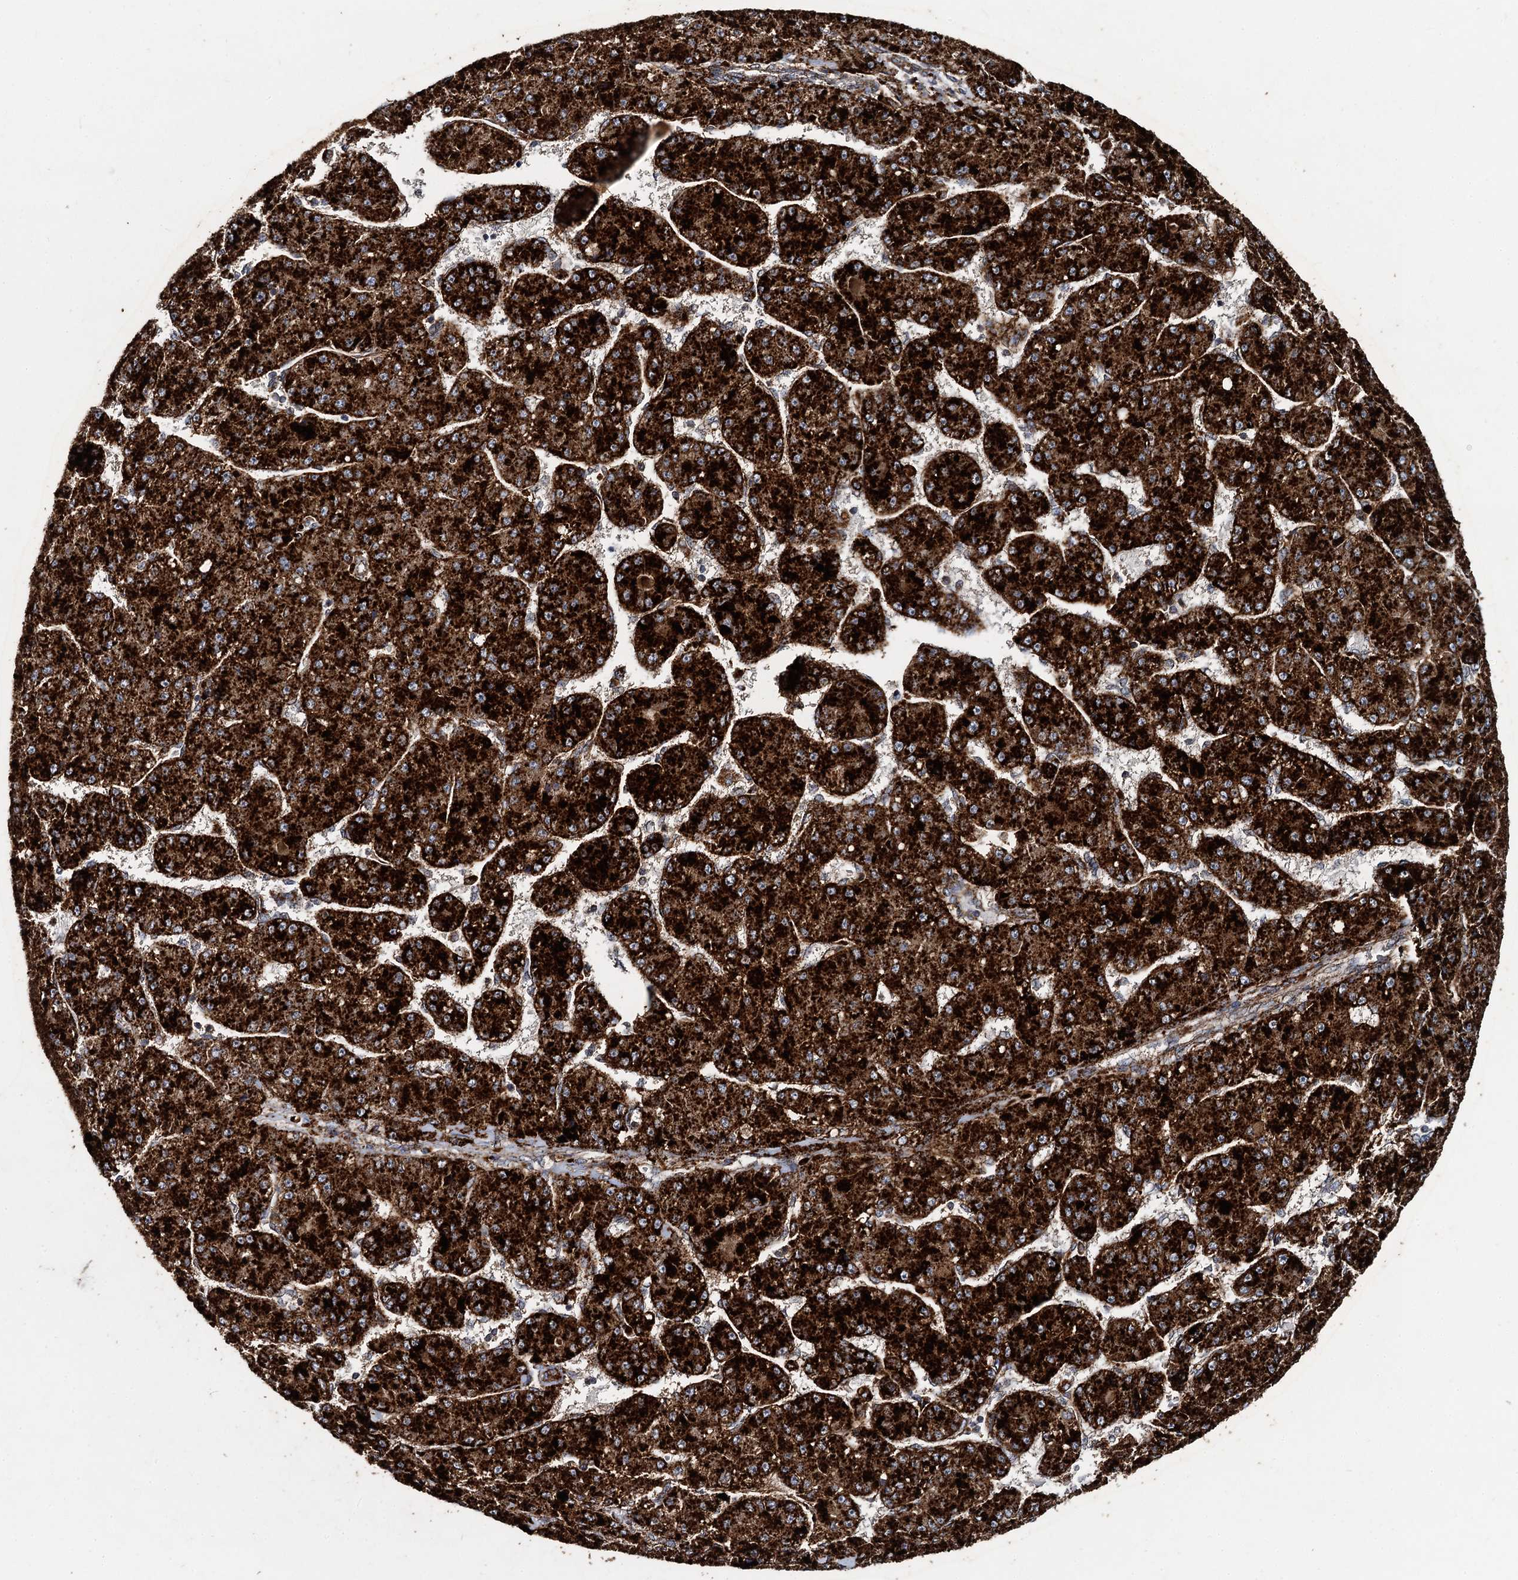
{"staining": {"intensity": "strong", "quantity": ">75%", "location": "cytoplasmic/membranous"}, "tissue": "liver cancer", "cell_type": "Tumor cells", "image_type": "cancer", "snomed": [{"axis": "morphology", "description": "Carcinoma, Hepatocellular, NOS"}, {"axis": "topography", "description": "Liver"}], "caption": "The image shows a brown stain indicating the presence of a protein in the cytoplasmic/membranous of tumor cells in hepatocellular carcinoma (liver).", "gene": "GBA1", "patient": {"sex": "male", "age": 67}}